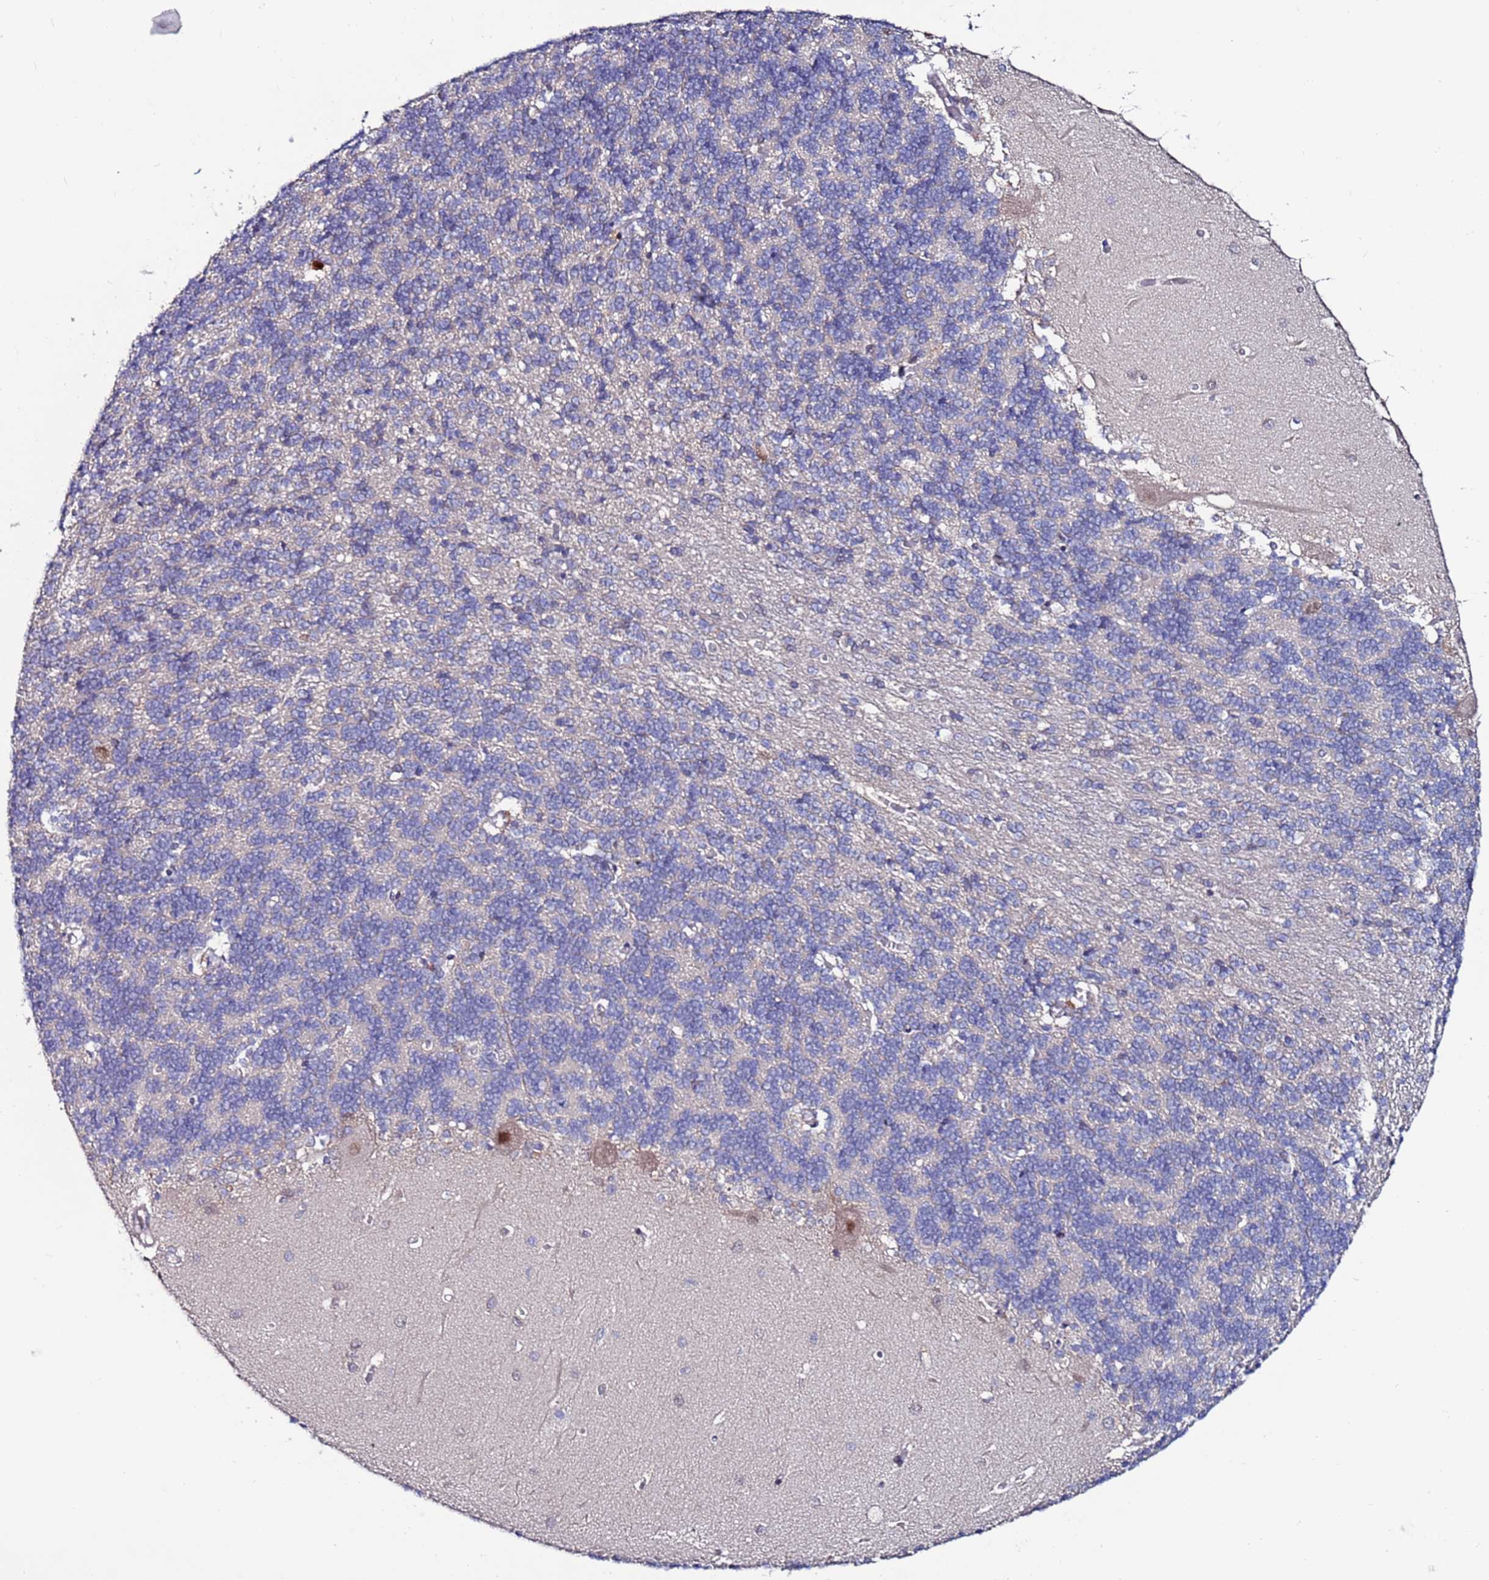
{"staining": {"intensity": "negative", "quantity": "none", "location": "none"}, "tissue": "cerebellum", "cell_type": "Cells in granular layer", "image_type": "normal", "snomed": [{"axis": "morphology", "description": "Normal tissue, NOS"}, {"axis": "topography", "description": "Cerebellum"}], "caption": "The histopathology image displays no staining of cells in granular layer in normal cerebellum. (DAB (3,3'-diaminobenzidine) immunohistochemistry visualized using brightfield microscopy, high magnification).", "gene": "FBXO27", "patient": {"sex": "male", "age": 37}}